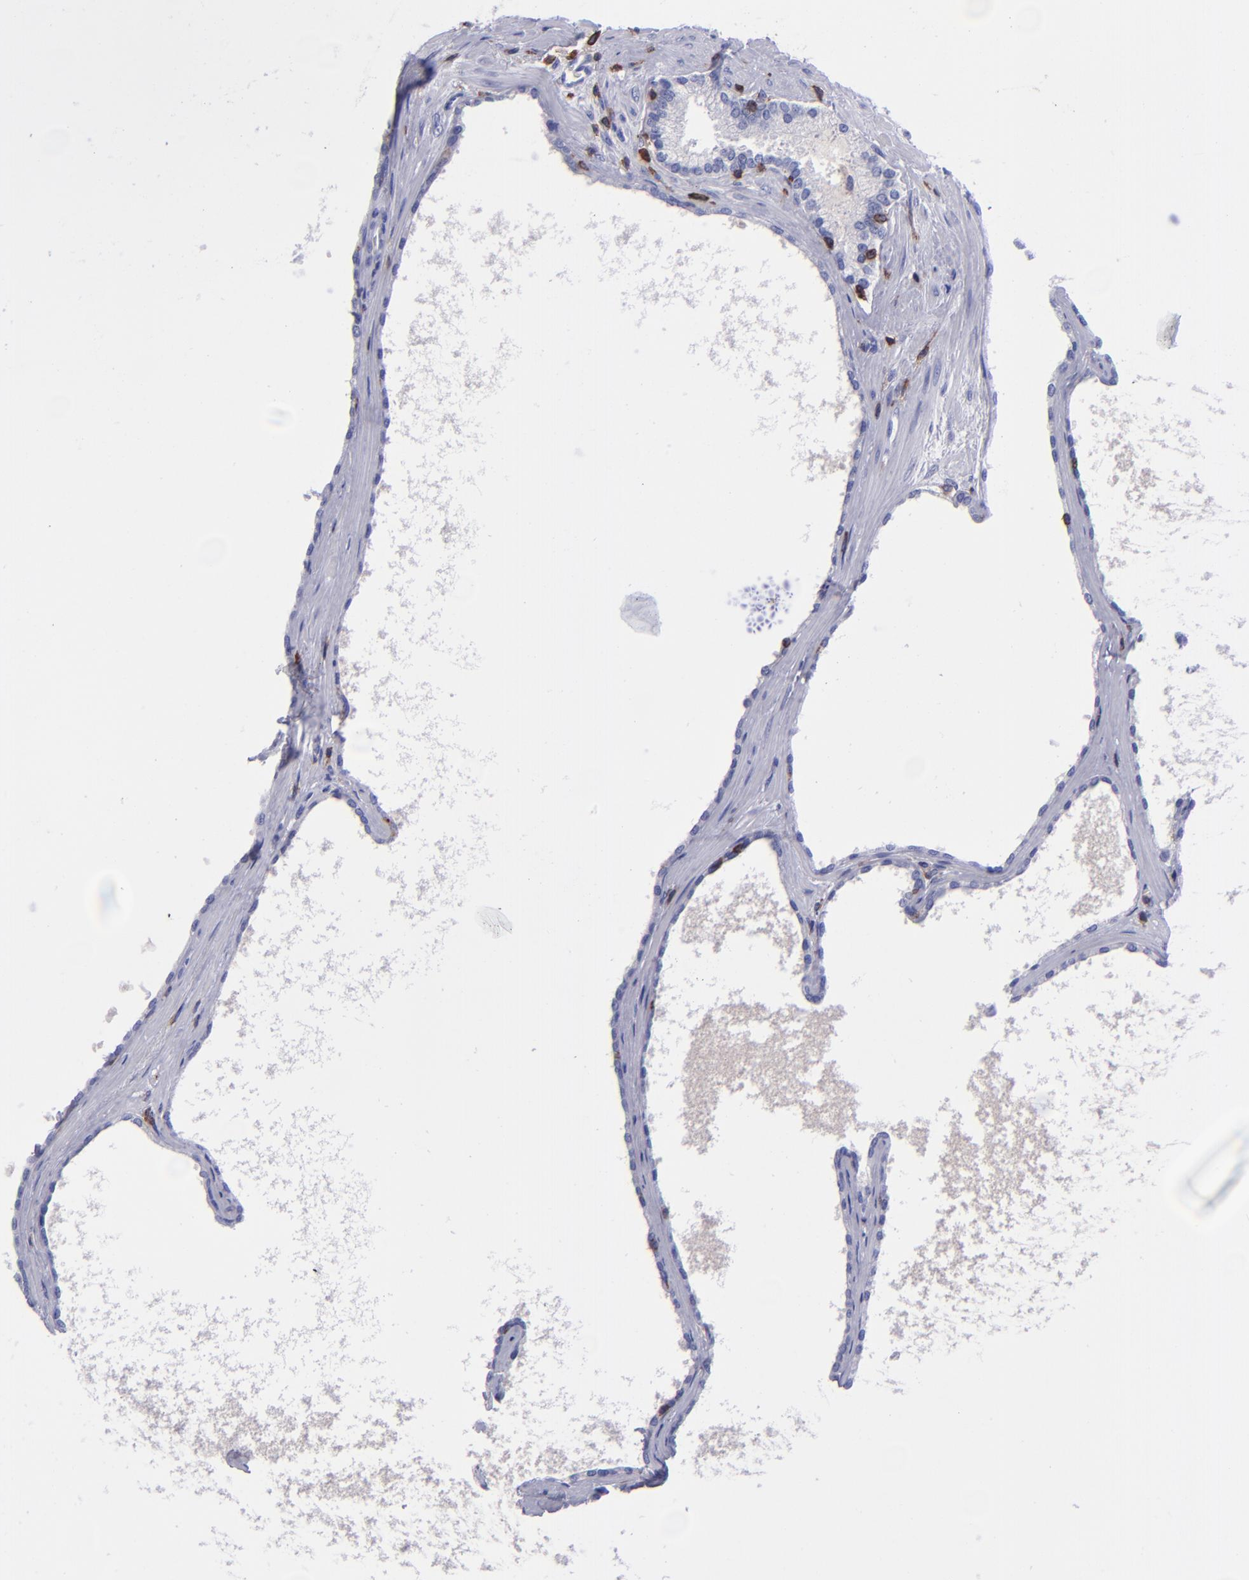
{"staining": {"intensity": "negative", "quantity": "none", "location": "none"}, "tissue": "prostate cancer", "cell_type": "Tumor cells", "image_type": "cancer", "snomed": [{"axis": "morphology", "description": "Adenocarcinoma, High grade"}, {"axis": "topography", "description": "Prostate"}], "caption": "Tumor cells show no significant protein staining in adenocarcinoma (high-grade) (prostate). Nuclei are stained in blue.", "gene": "ICAM3", "patient": {"sex": "male", "age": 71}}